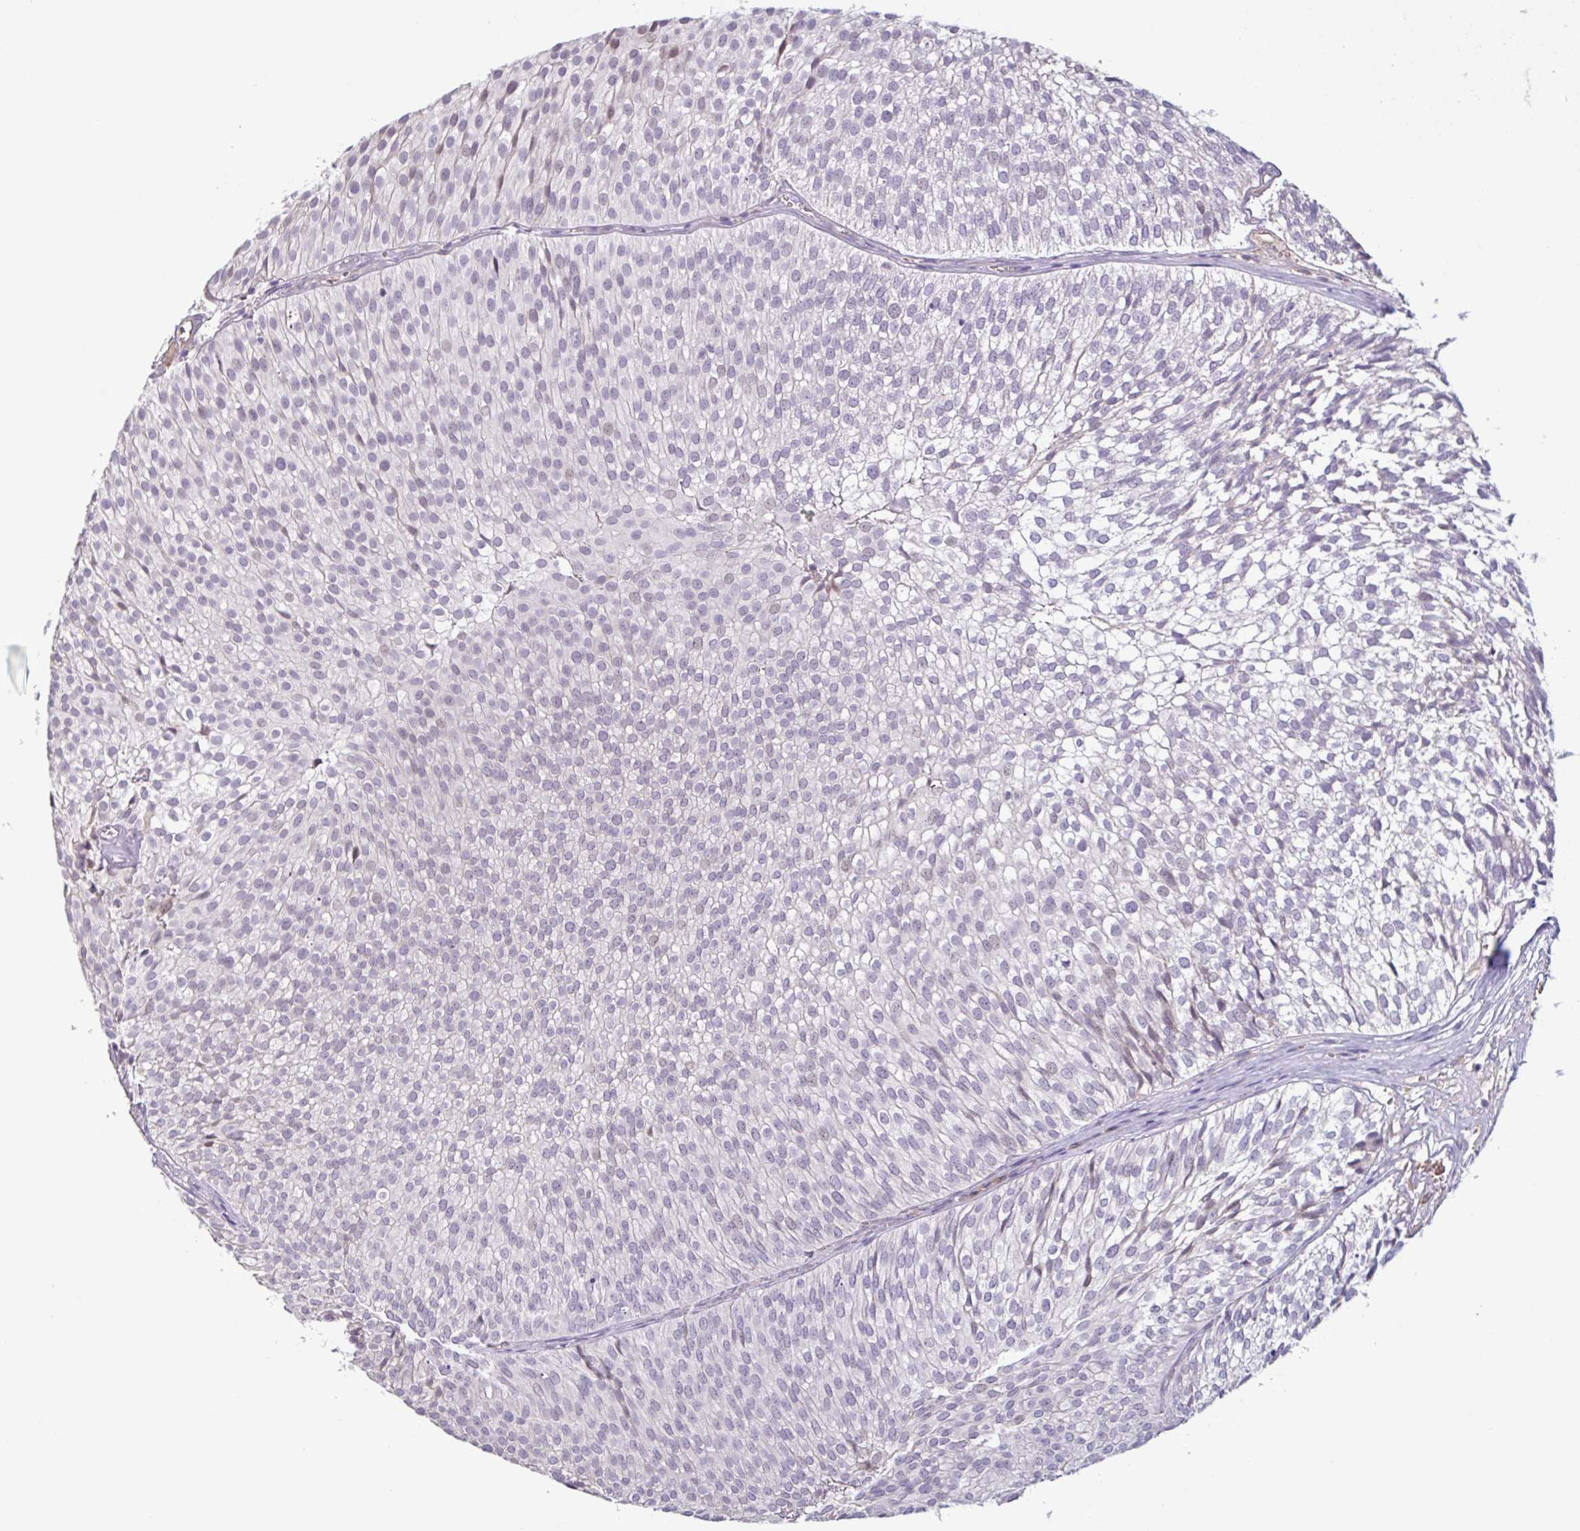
{"staining": {"intensity": "weak", "quantity": "<25%", "location": "nuclear"}, "tissue": "urothelial cancer", "cell_type": "Tumor cells", "image_type": "cancer", "snomed": [{"axis": "morphology", "description": "Urothelial carcinoma, Low grade"}, {"axis": "topography", "description": "Urinary bladder"}], "caption": "This is an immunohistochemistry (IHC) photomicrograph of human low-grade urothelial carcinoma. There is no expression in tumor cells.", "gene": "TAF1D", "patient": {"sex": "male", "age": 91}}